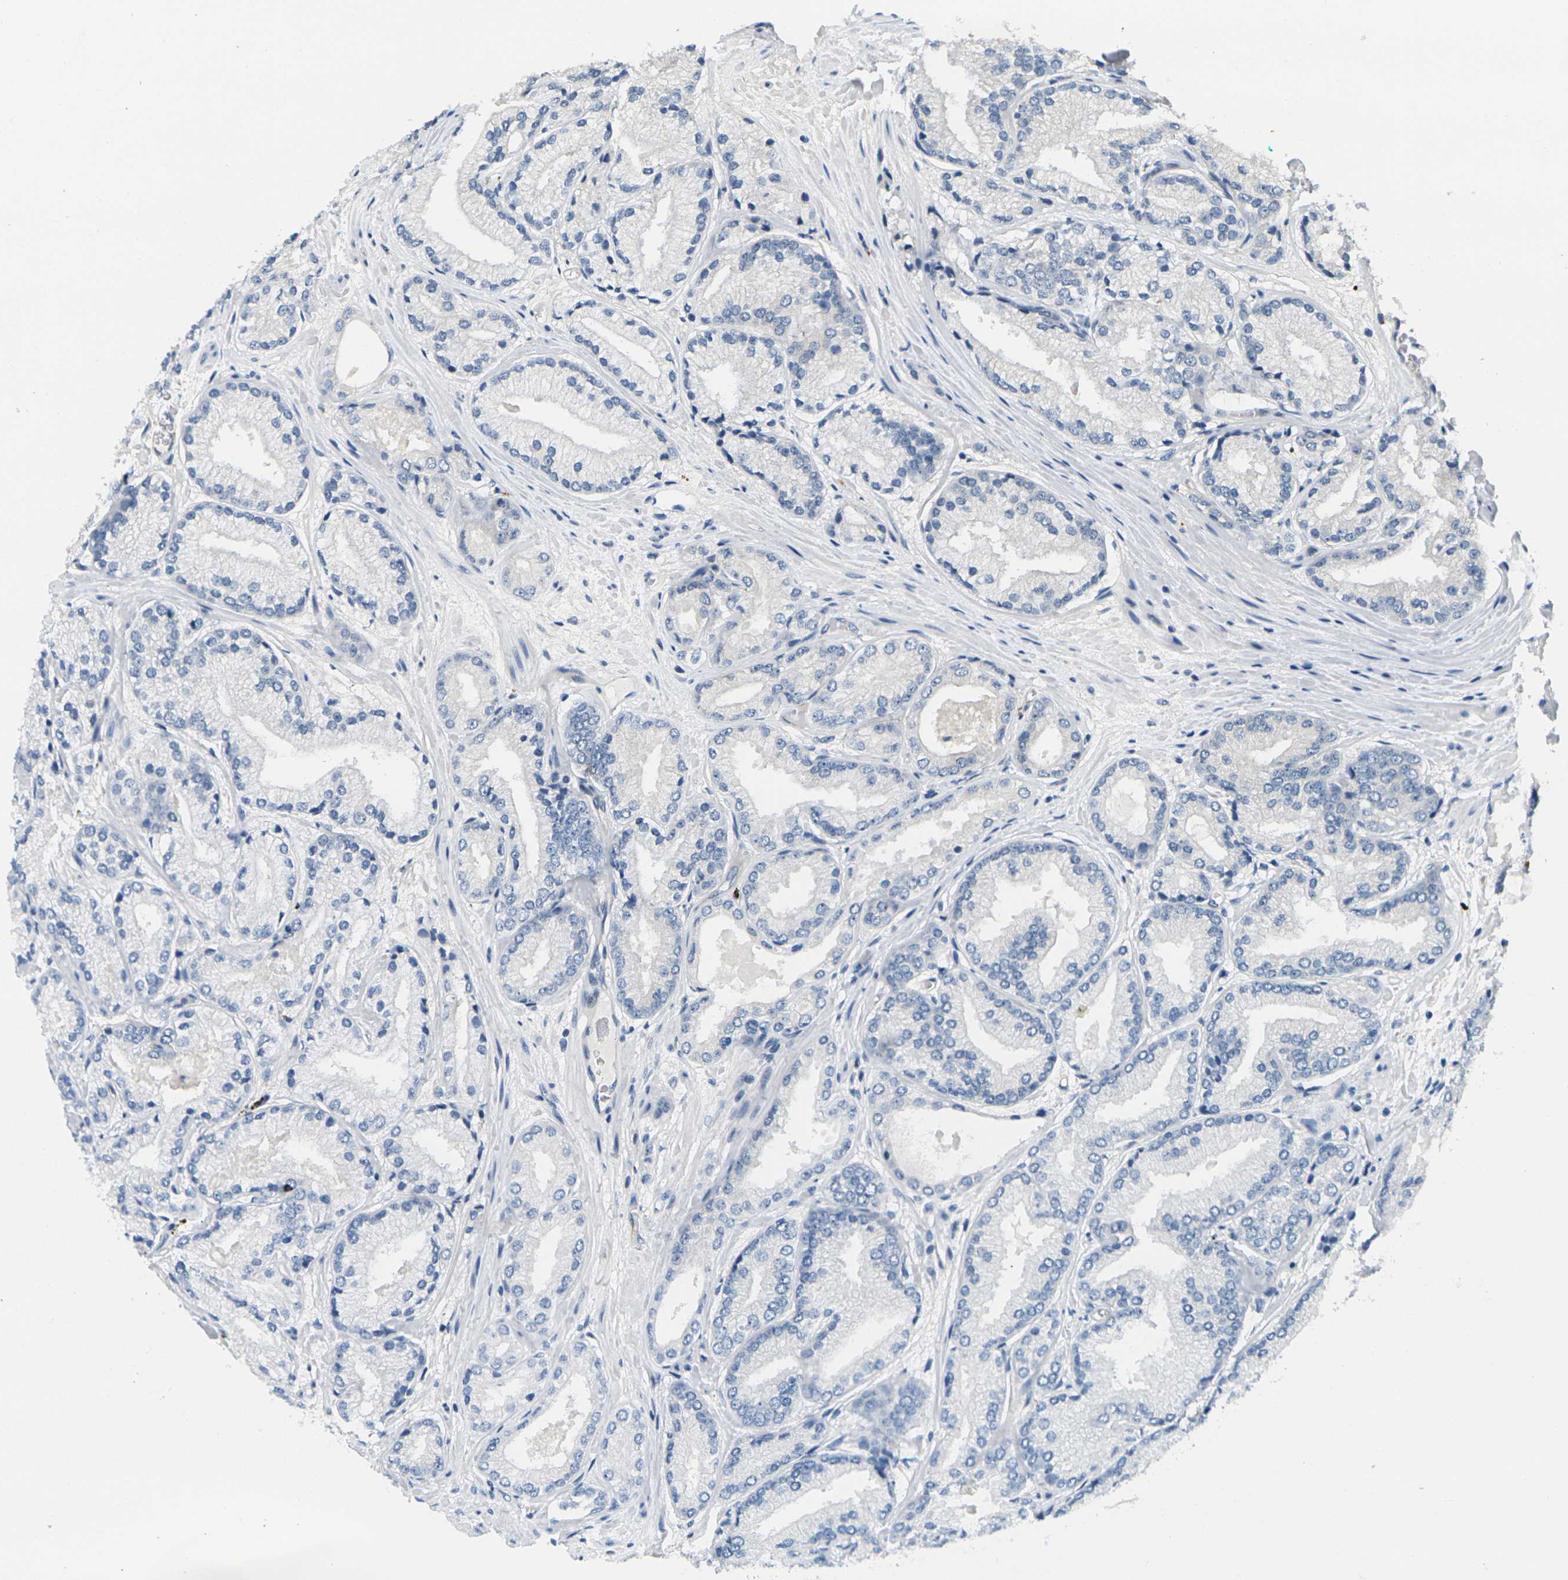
{"staining": {"intensity": "negative", "quantity": "none", "location": "none"}, "tissue": "prostate cancer", "cell_type": "Tumor cells", "image_type": "cancer", "snomed": [{"axis": "morphology", "description": "Adenocarcinoma, High grade"}, {"axis": "topography", "description": "Prostate"}], "caption": "Photomicrograph shows no protein expression in tumor cells of prostate adenocarcinoma (high-grade) tissue.", "gene": "CYP2C8", "patient": {"sex": "male", "age": 59}}